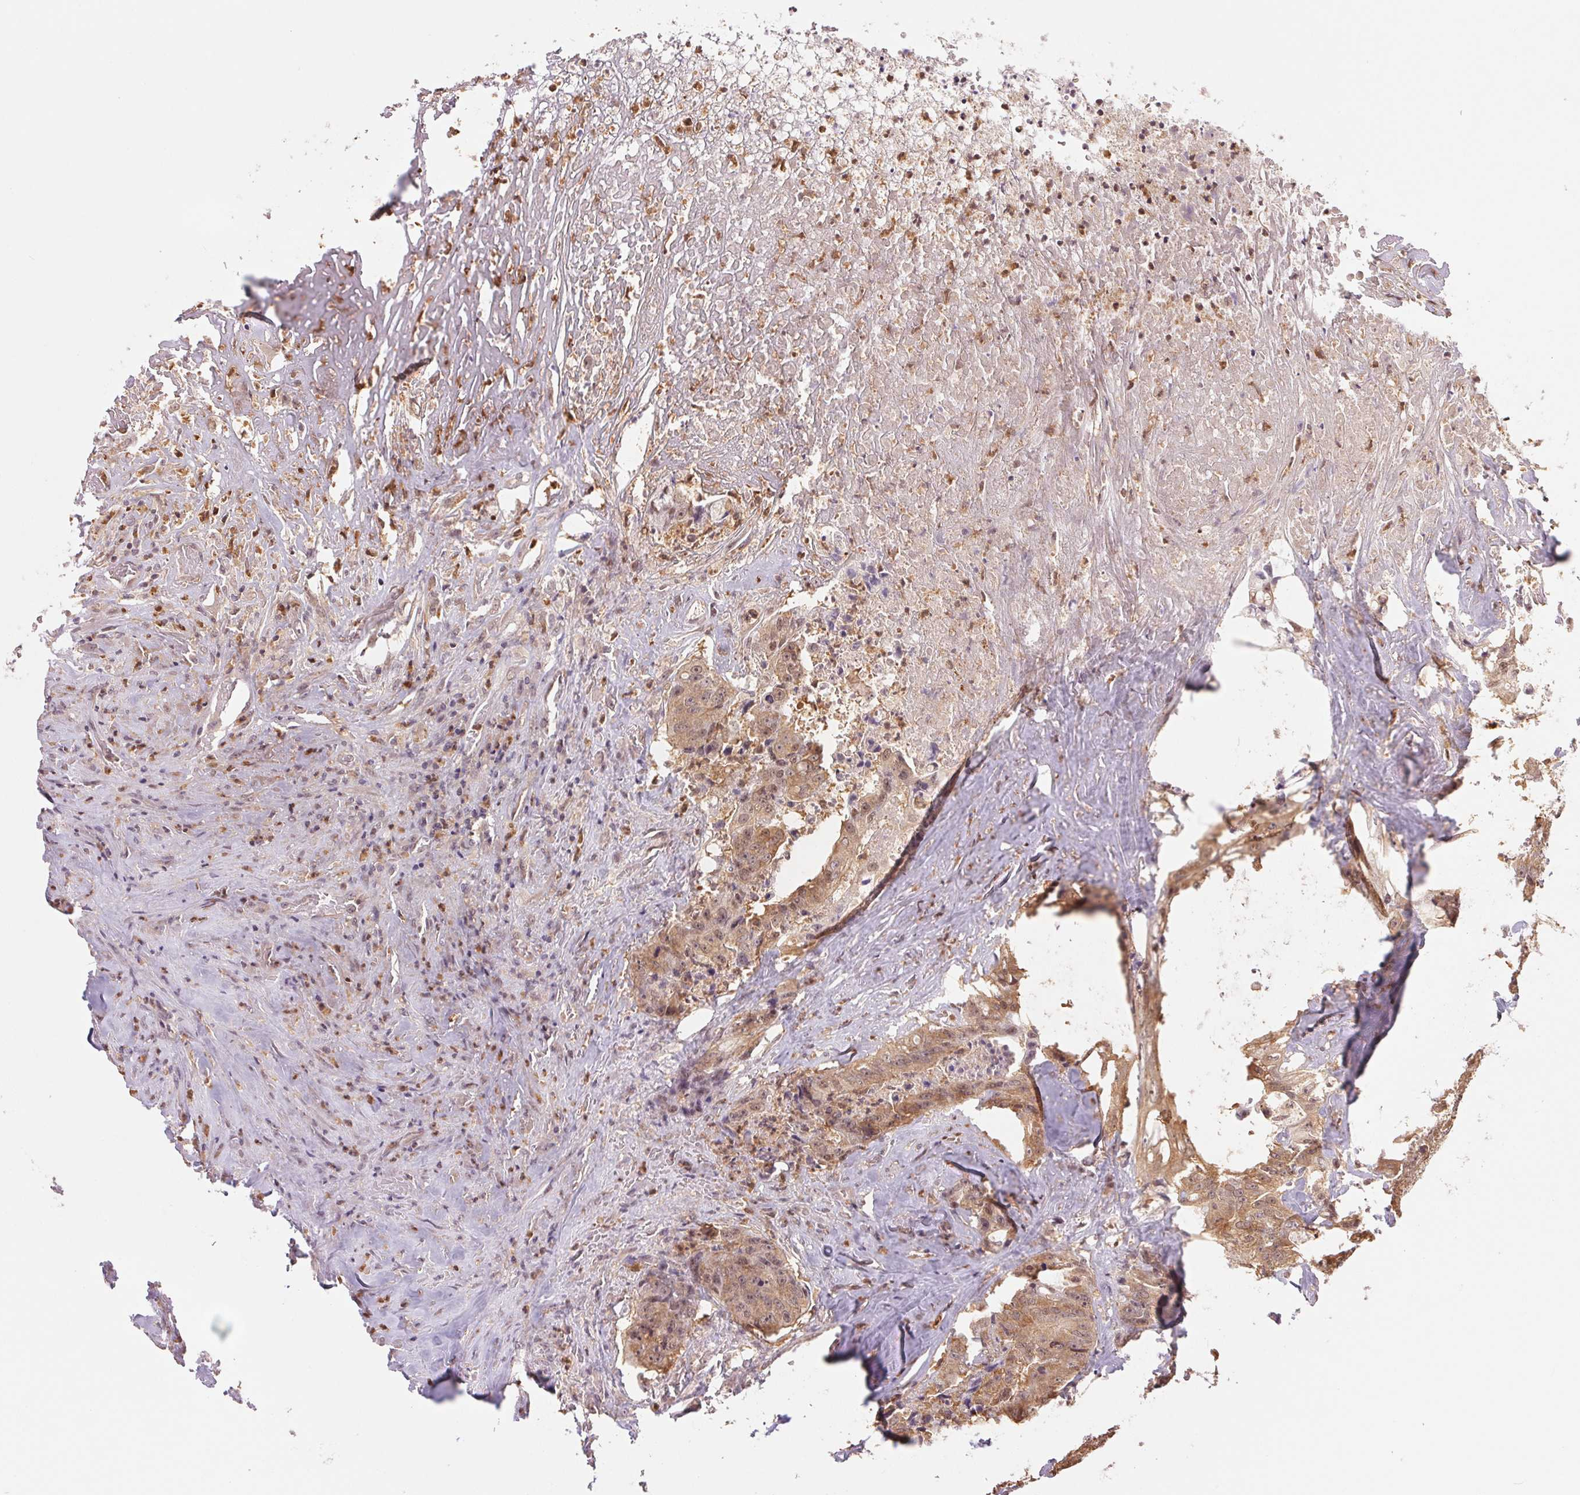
{"staining": {"intensity": "weak", "quantity": ">75%", "location": "cytoplasmic/membranous"}, "tissue": "colorectal cancer", "cell_type": "Tumor cells", "image_type": "cancer", "snomed": [{"axis": "morphology", "description": "Adenocarcinoma, NOS"}, {"axis": "topography", "description": "Rectum"}], "caption": "DAB (3,3'-diaminobenzidine) immunohistochemical staining of human colorectal adenocarcinoma exhibits weak cytoplasmic/membranous protein expression in about >75% of tumor cells.", "gene": "CDC123", "patient": {"sex": "female", "age": 62}}